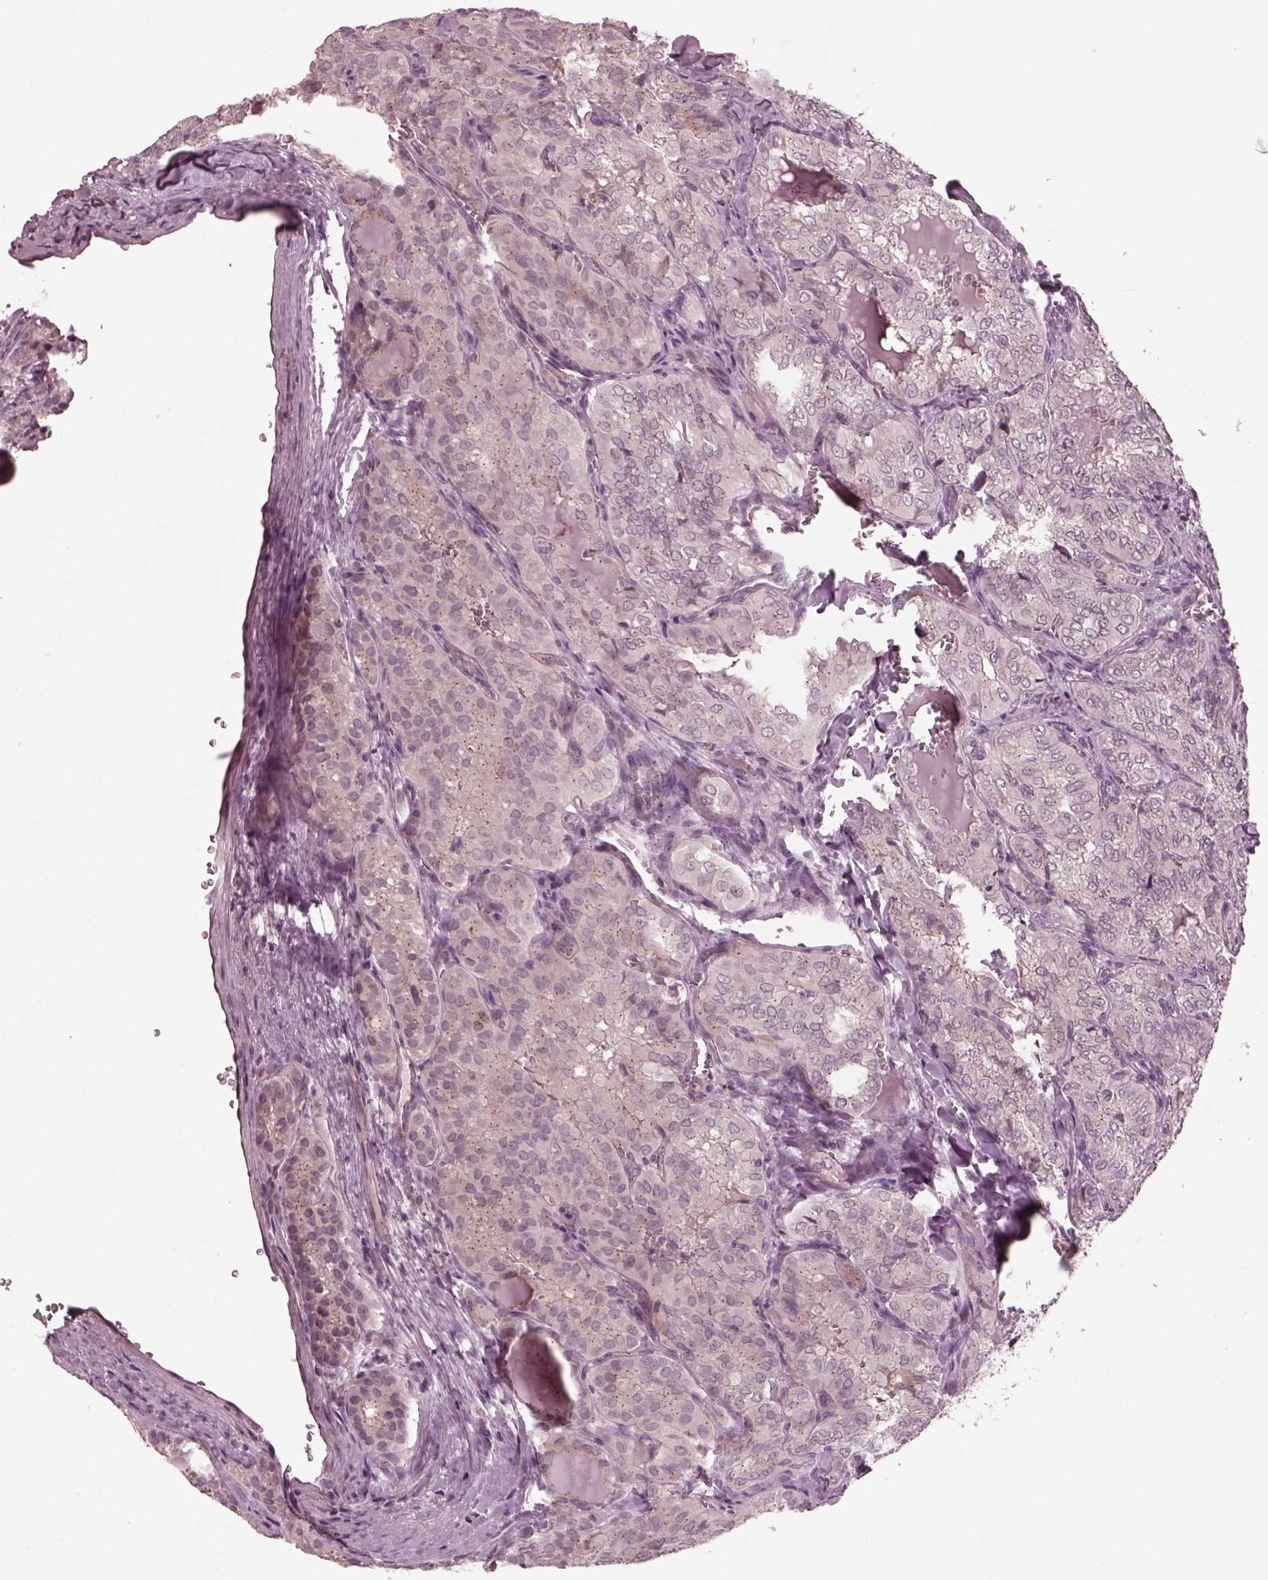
{"staining": {"intensity": "weak", "quantity": "<25%", "location": "cytoplasmic/membranous"}, "tissue": "thyroid cancer", "cell_type": "Tumor cells", "image_type": "cancer", "snomed": [{"axis": "morphology", "description": "Papillary adenocarcinoma, NOS"}, {"axis": "topography", "description": "Thyroid gland"}], "caption": "High power microscopy micrograph of an IHC micrograph of thyroid papillary adenocarcinoma, revealing no significant staining in tumor cells.", "gene": "SAXO1", "patient": {"sex": "female", "age": 41}}